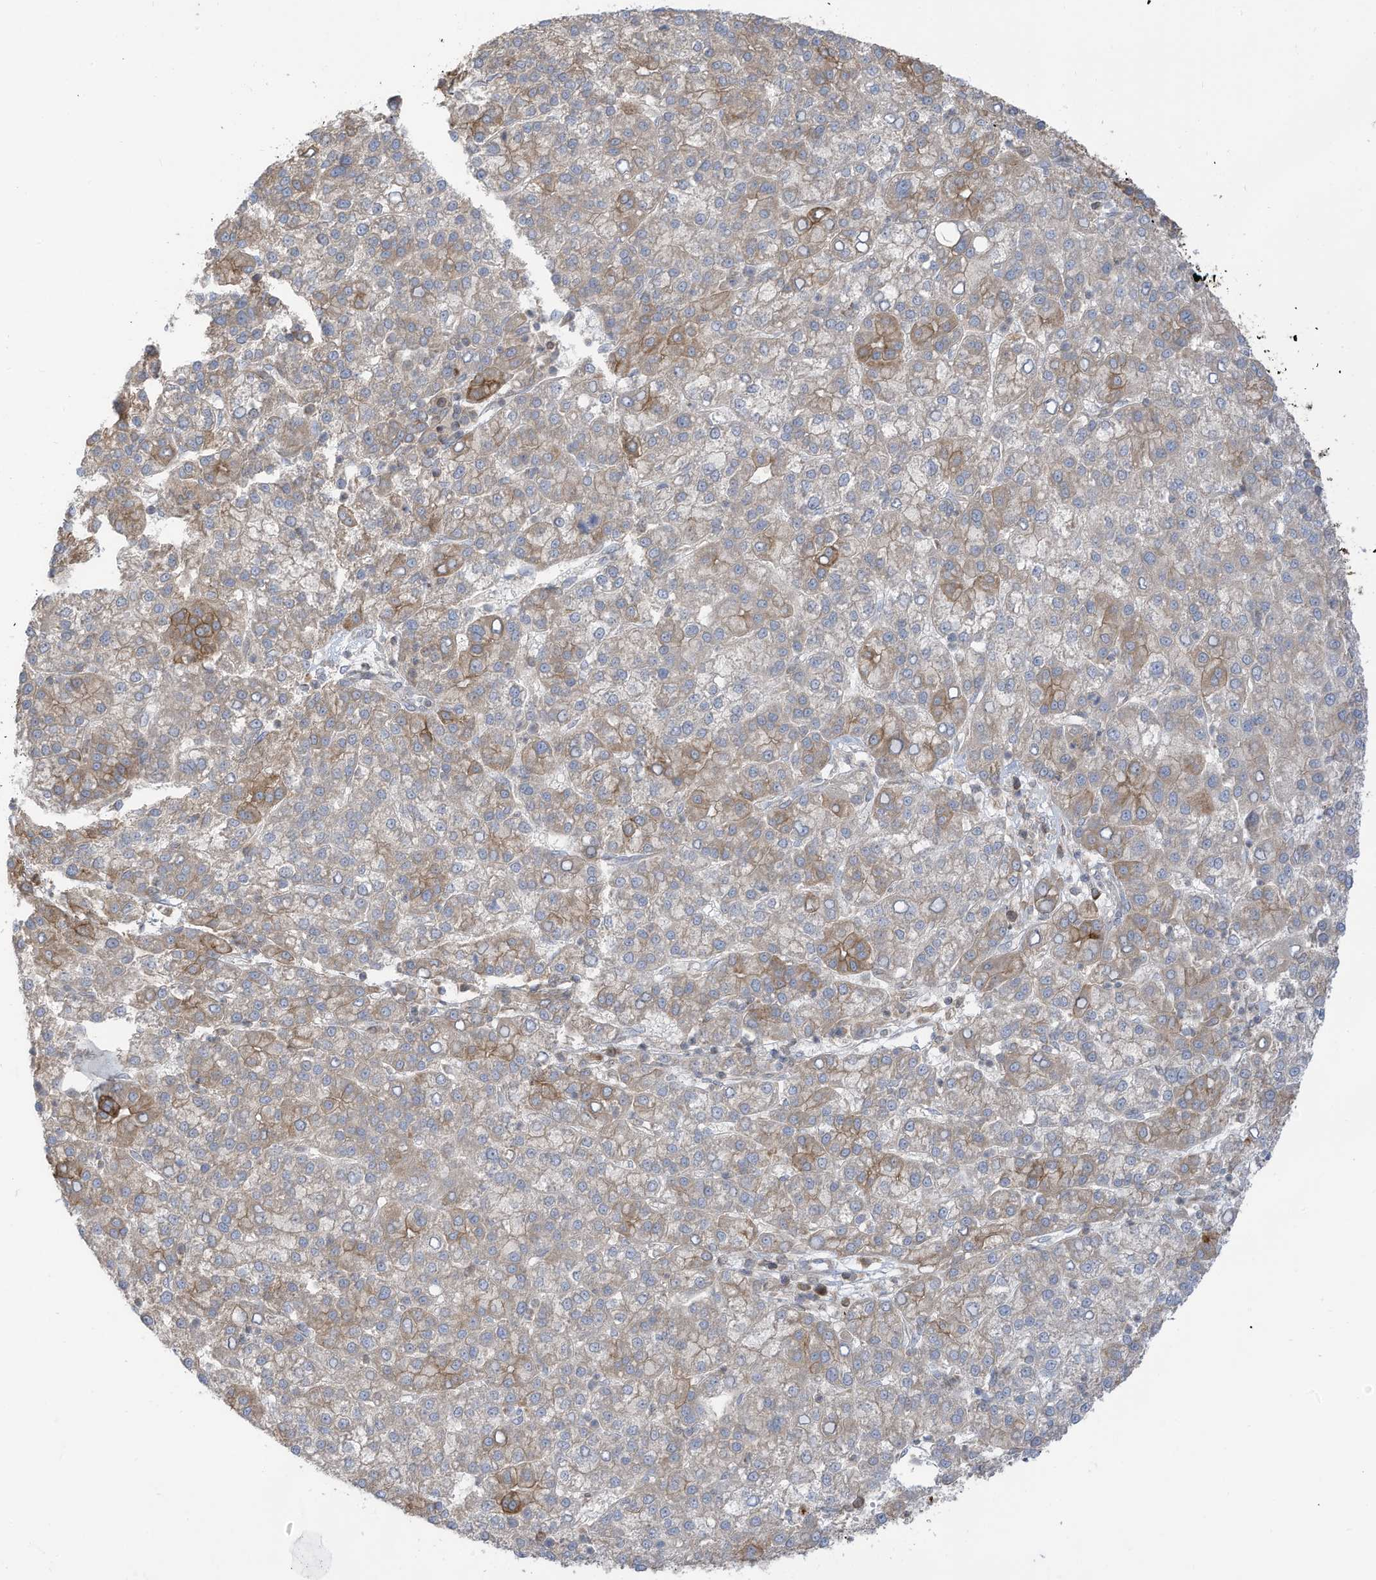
{"staining": {"intensity": "moderate", "quantity": "25%-75%", "location": "cytoplasmic/membranous"}, "tissue": "liver cancer", "cell_type": "Tumor cells", "image_type": "cancer", "snomed": [{"axis": "morphology", "description": "Carcinoma, Hepatocellular, NOS"}, {"axis": "topography", "description": "Liver"}], "caption": "High-power microscopy captured an immunohistochemistry (IHC) micrograph of liver cancer, revealing moderate cytoplasmic/membranous staining in approximately 25%-75% of tumor cells.", "gene": "CGAS", "patient": {"sex": "female", "age": 58}}